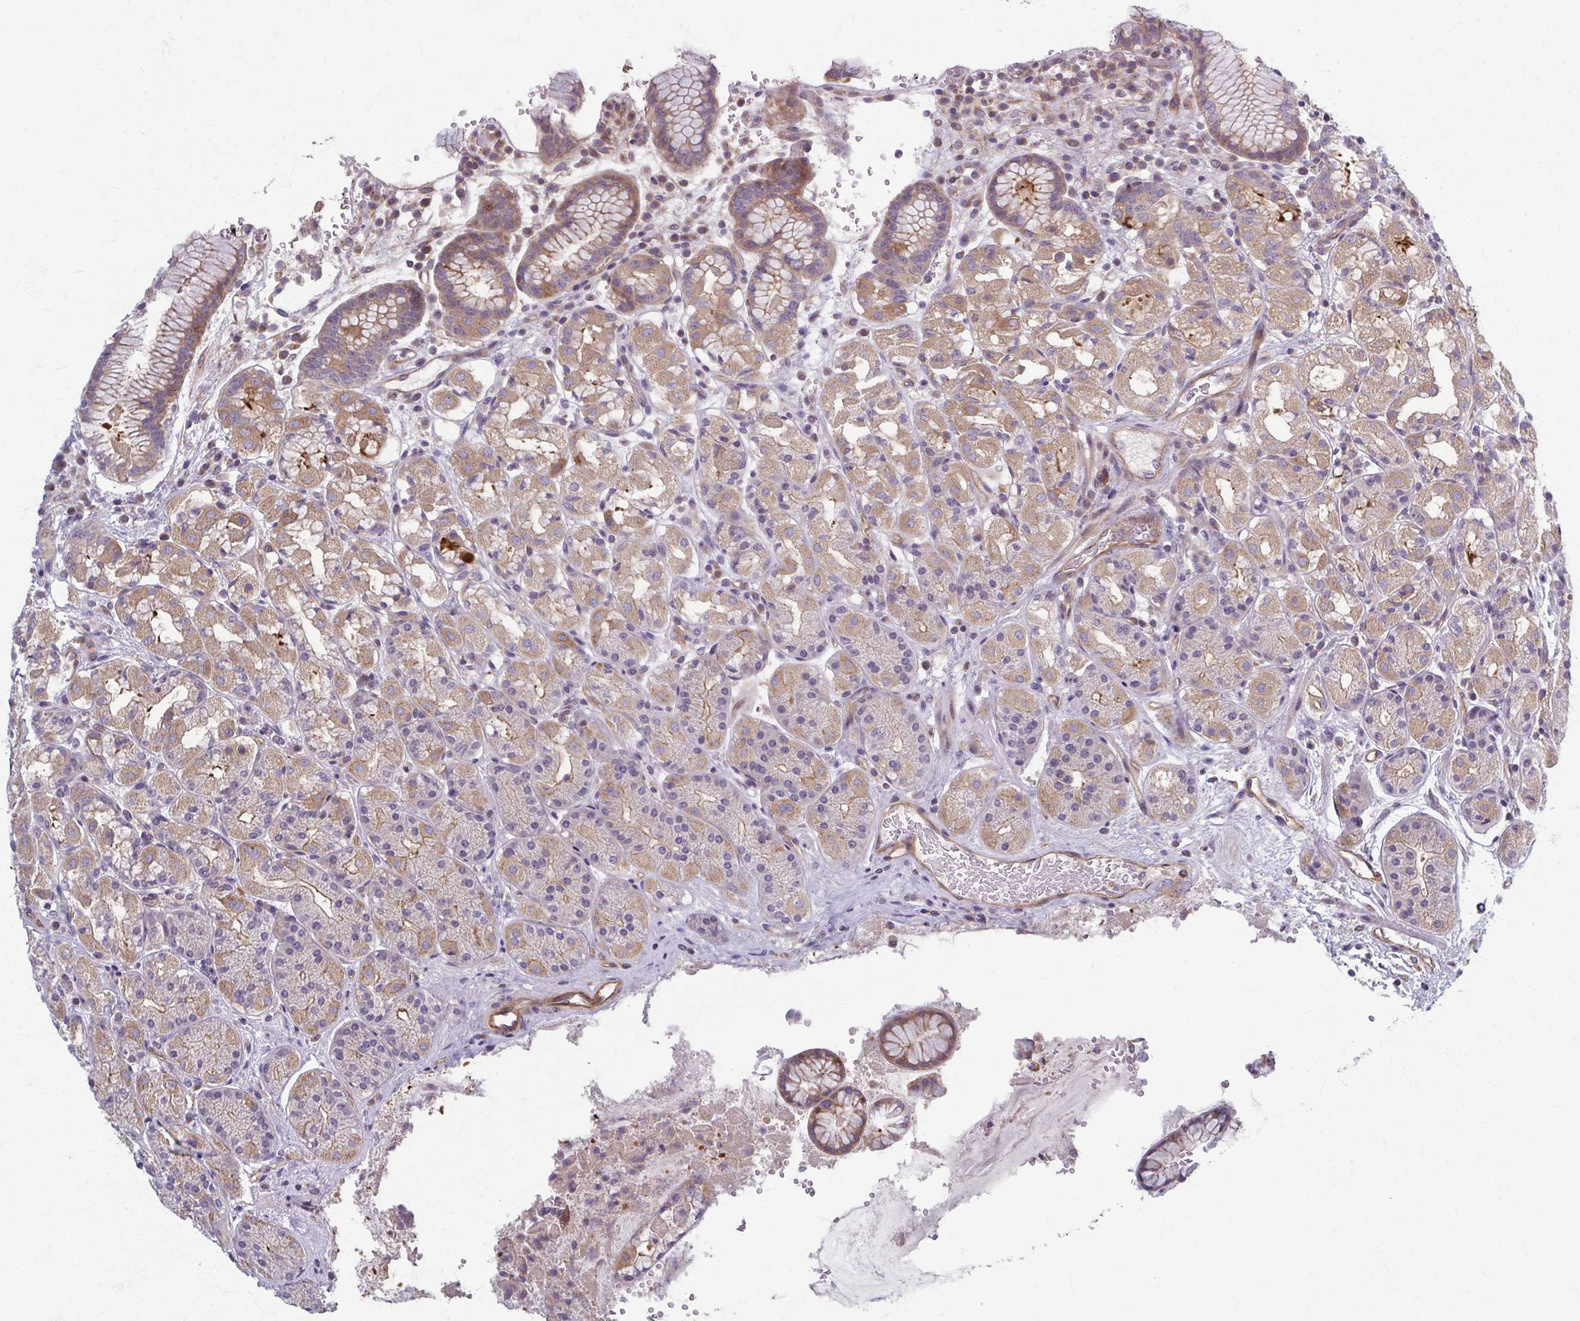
{"staining": {"intensity": "moderate", "quantity": "25%-75%", "location": "cytoplasmic/membranous"}, "tissue": "stomach", "cell_type": "Glandular cells", "image_type": "normal", "snomed": [{"axis": "morphology", "description": "Normal tissue, NOS"}, {"axis": "topography", "description": "Stomach"}, {"axis": "topography", "description": "Stomach, lower"}], "caption": "DAB (3,3'-diaminobenzidine) immunohistochemical staining of unremarkable stomach reveals moderate cytoplasmic/membranous protein expression in about 25%-75% of glandular cells.", "gene": "EID2B", "patient": {"sex": "female", "age": 56}}